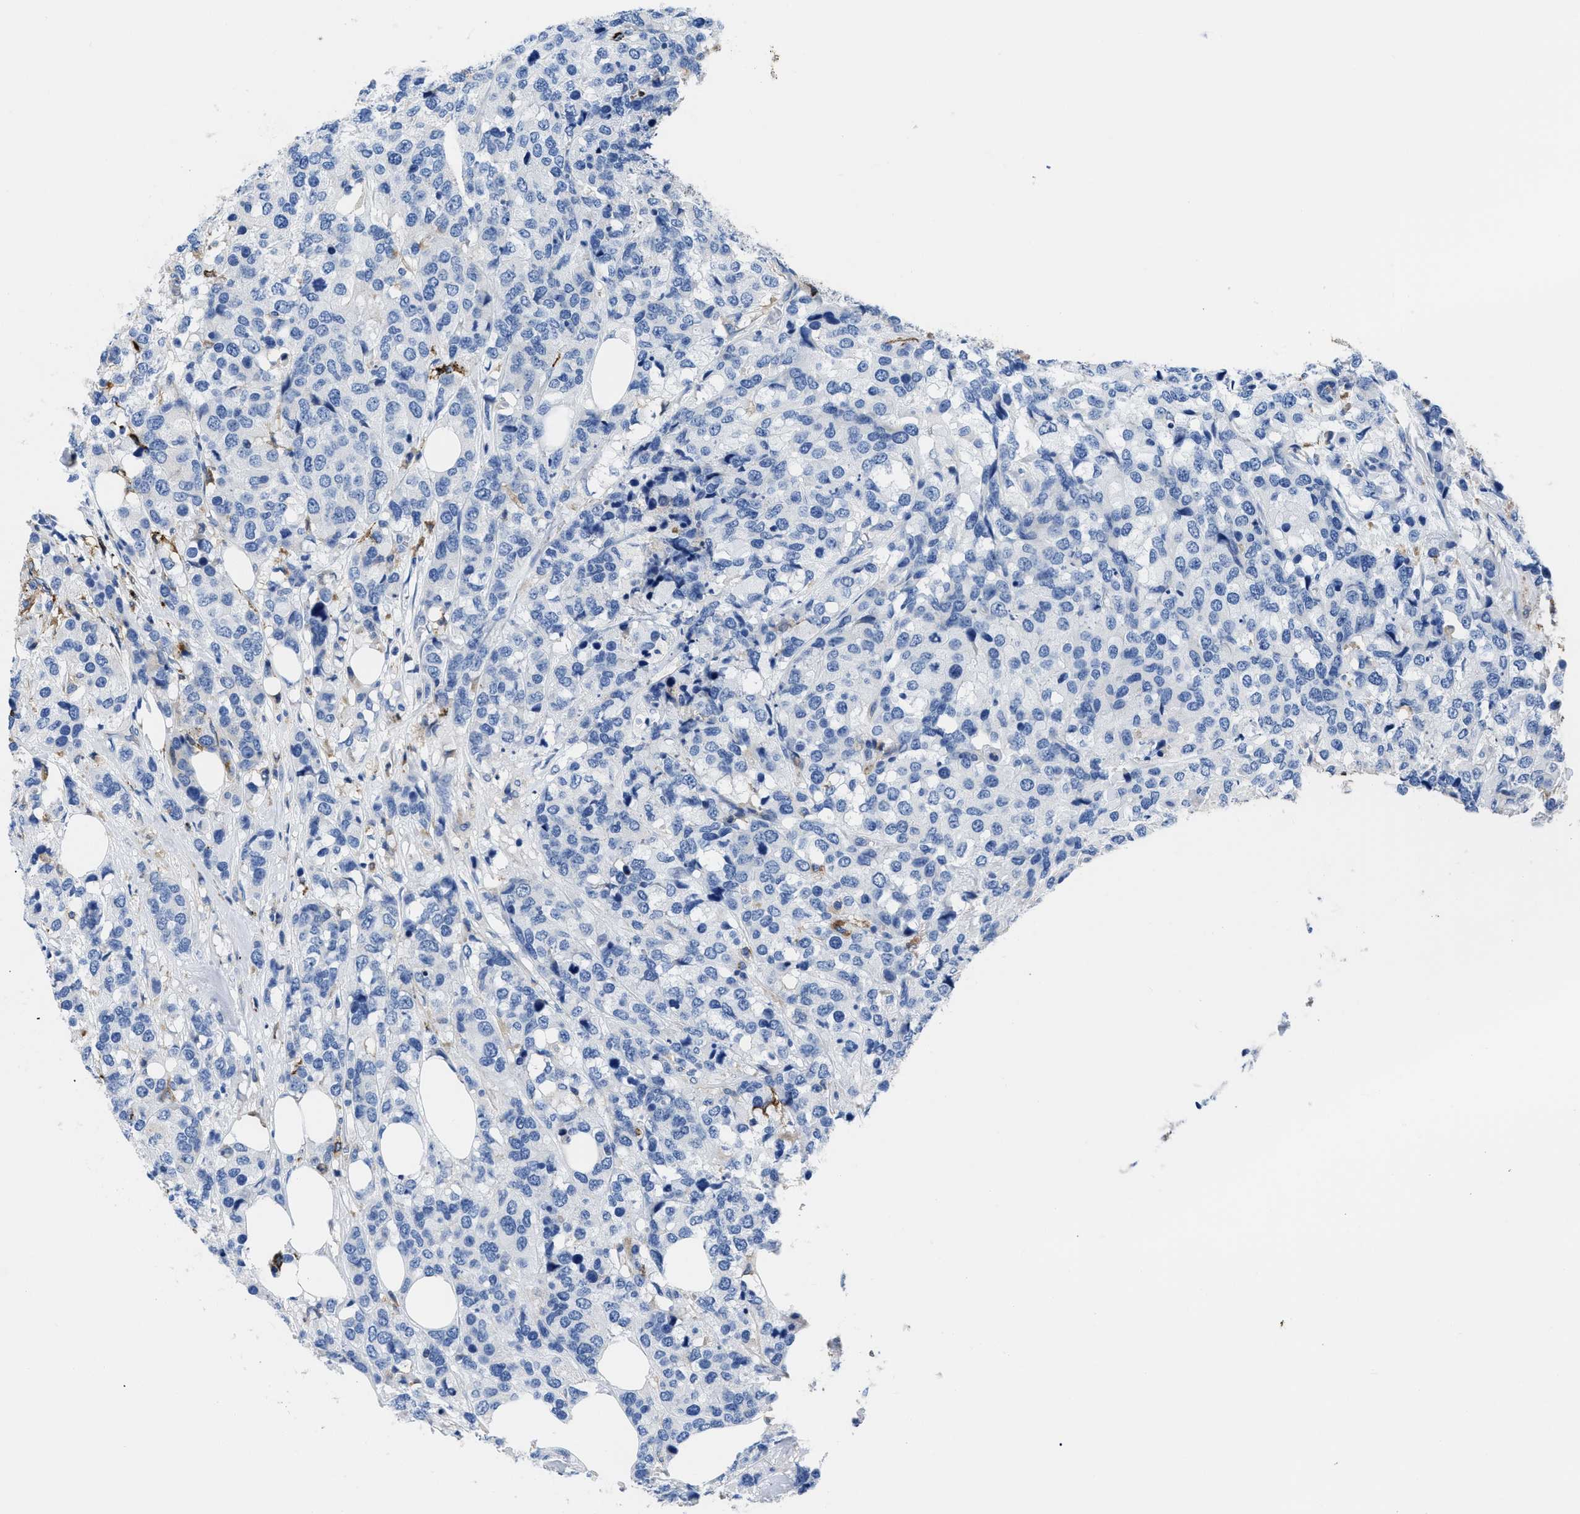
{"staining": {"intensity": "negative", "quantity": "none", "location": "none"}, "tissue": "breast cancer", "cell_type": "Tumor cells", "image_type": "cancer", "snomed": [{"axis": "morphology", "description": "Lobular carcinoma"}, {"axis": "topography", "description": "Breast"}], "caption": "Immunohistochemical staining of human breast cancer reveals no significant expression in tumor cells.", "gene": "HLA-DPA1", "patient": {"sex": "female", "age": 59}}